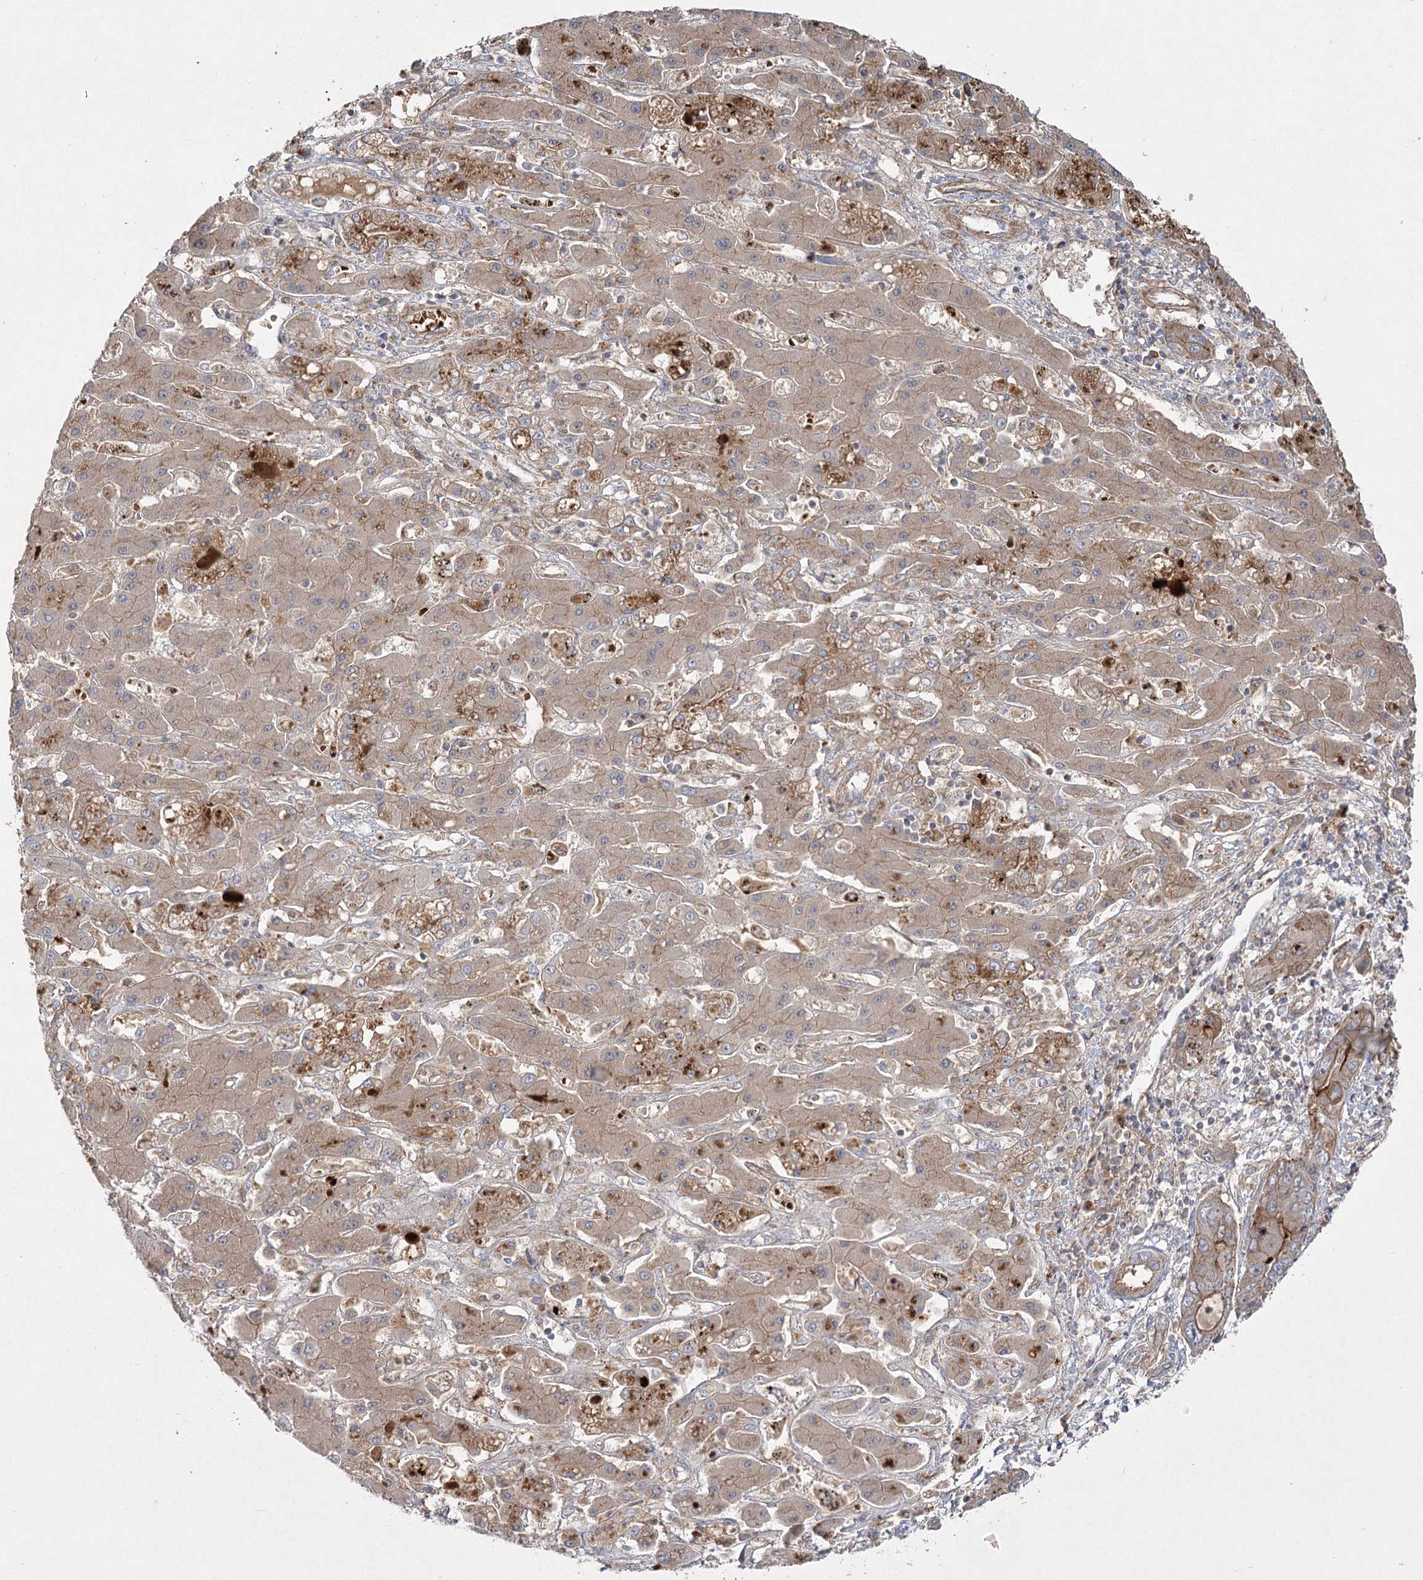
{"staining": {"intensity": "moderate", "quantity": ">75%", "location": "cytoplasmic/membranous"}, "tissue": "liver cancer", "cell_type": "Tumor cells", "image_type": "cancer", "snomed": [{"axis": "morphology", "description": "Cholangiocarcinoma"}, {"axis": "topography", "description": "Liver"}], "caption": "Immunohistochemical staining of cholangiocarcinoma (liver) shows moderate cytoplasmic/membranous protein staining in about >75% of tumor cells.", "gene": "KIAA0825", "patient": {"sex": "male", "age": 67}}